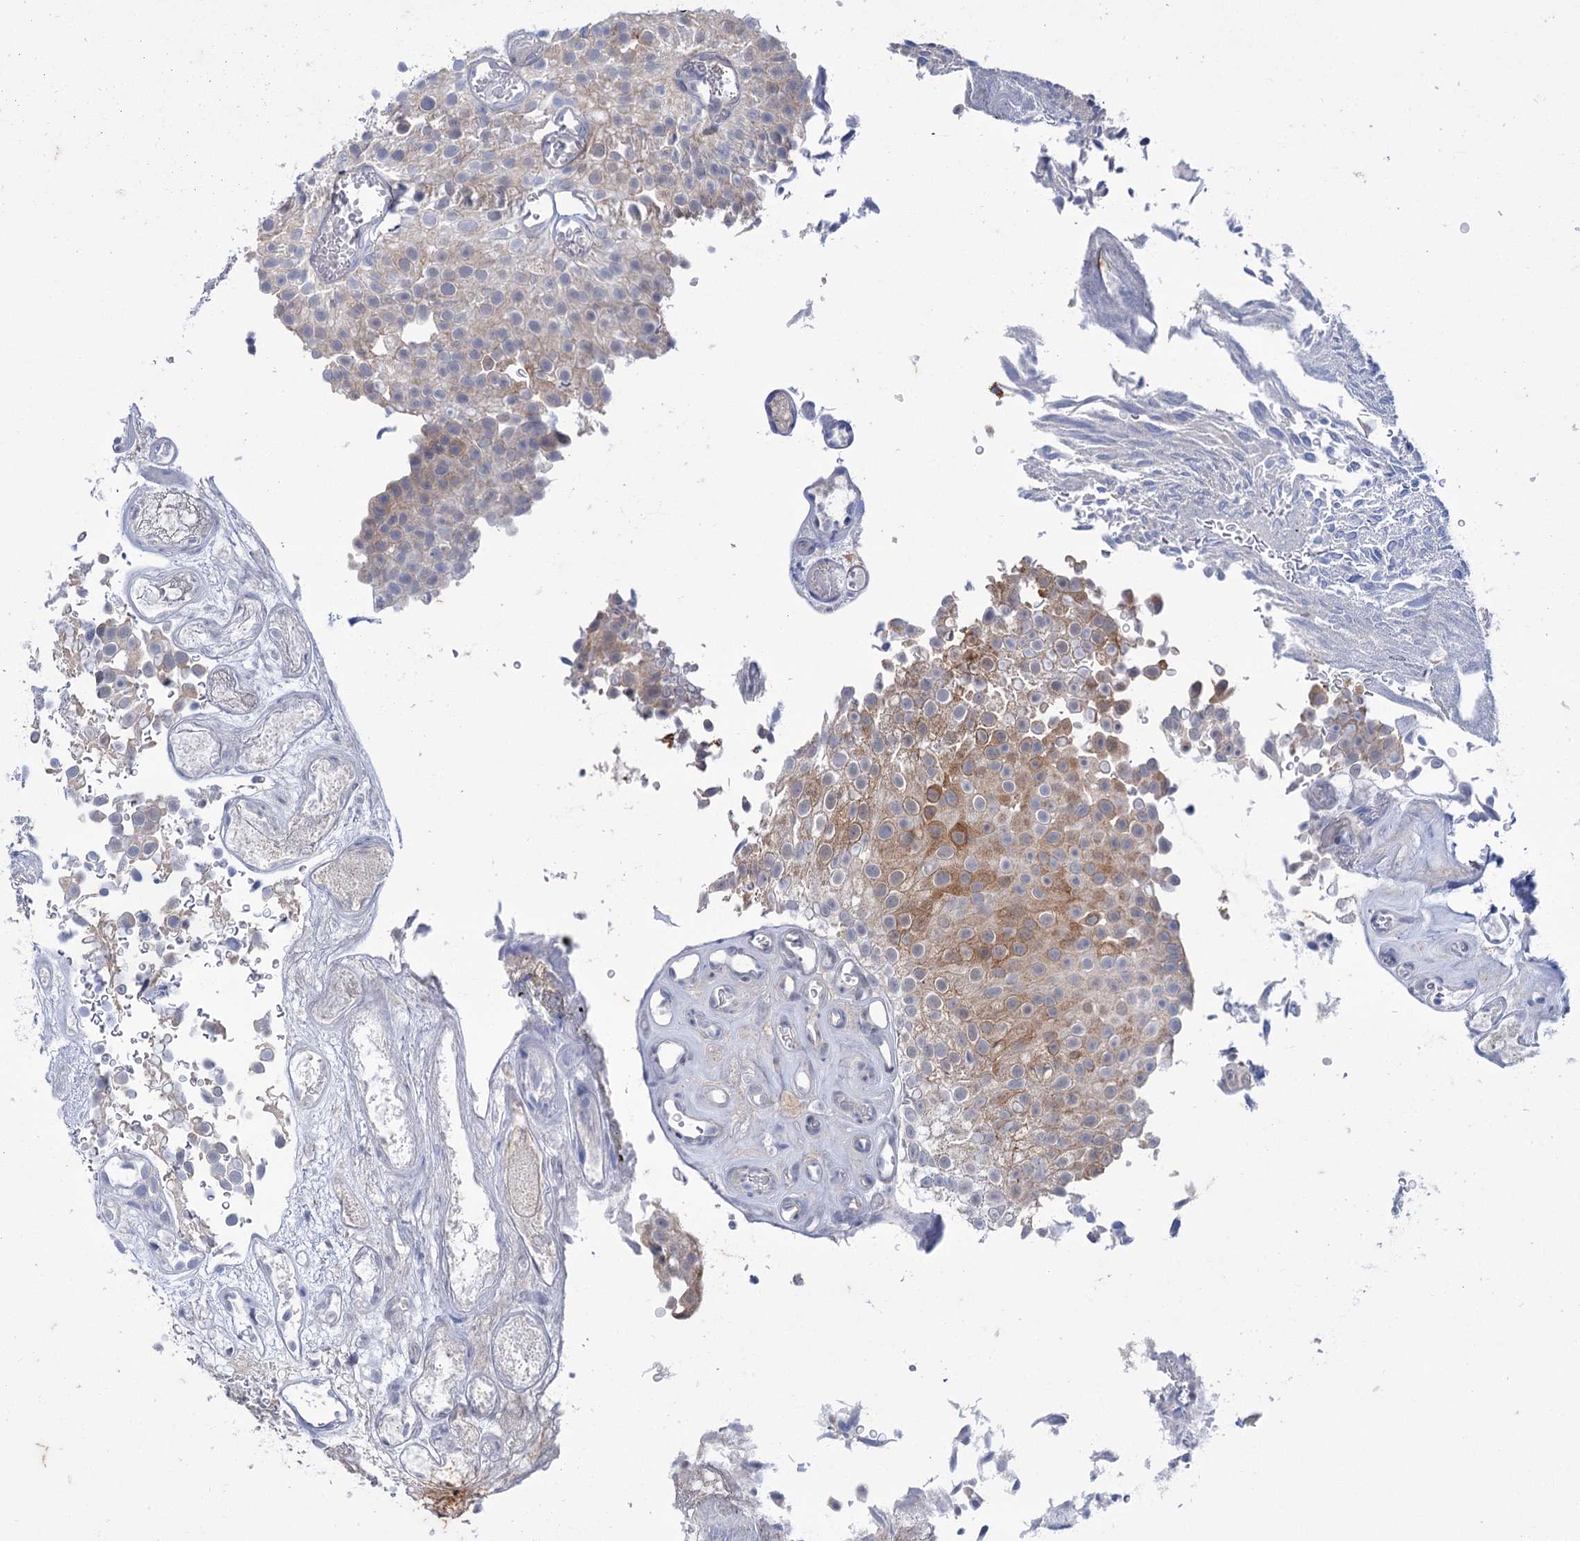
{"staining": {"intensity": "moderate", "quantity": "25%-75%", "location": "cytoplasmic/membranous"}, "tissue": "urothelial cancer", "cell_type": "Tumor cells", "image_type": "cancer", "snomed": [{"axis": "morphology", "description": "Urothelial carcinoma, Low grade"}, {"axis": "topography", "description": "Urinary bladder"}], "caption": "Human urothelial cancer stained for a protein (brown) exhibits moderate cytoplasmic/membranous positive staining in about 25%-75% of tumor cells.", "gene": "MID1IP1", "patient": {"sex": "male", "age": 78}}